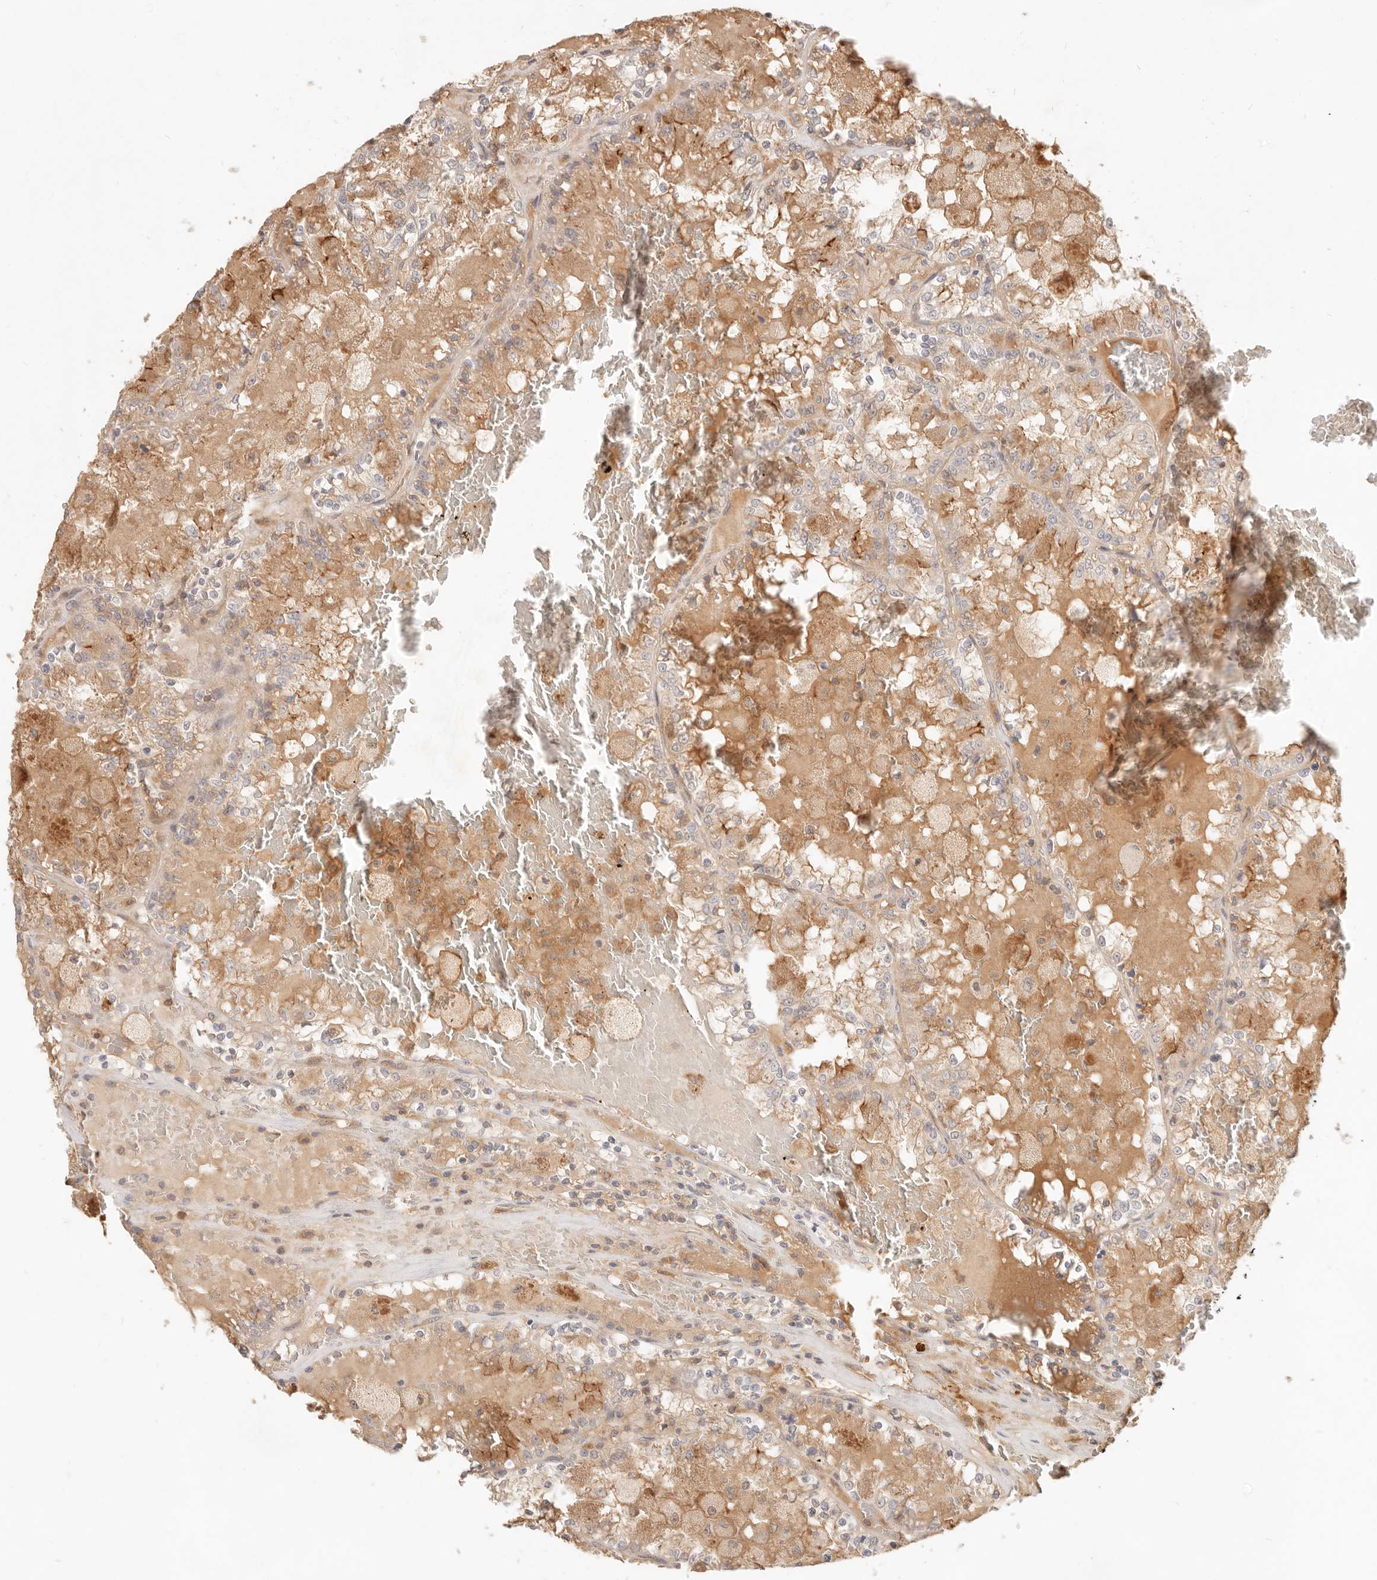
{"staining": {"intensity": "weak", "quantity": "25%-75%", "location": "cytoplasmic/membranous"}, "tissue": "renal cancer", "cell_type": "Tumor cells", "image_type": "cancer", "snomed": [{"axis": "morphology", "description": "Adenocarcinoma, NOS"}, {"axis": "topography", "description": "Kidney"}], "caption": "Immunohistochemistry (IHC) micrograph of neoplastic tissue: renal cancer stained using immunohistochemistry (IHC) displays low levels of weak protein expression localized specifically in the cytoplasmic/membranous of tumor cells, appearing as a cytoplasmic/membranous brown color.", "gene": "NECAP2", "patient": {"sex": "female", "age": 56}}